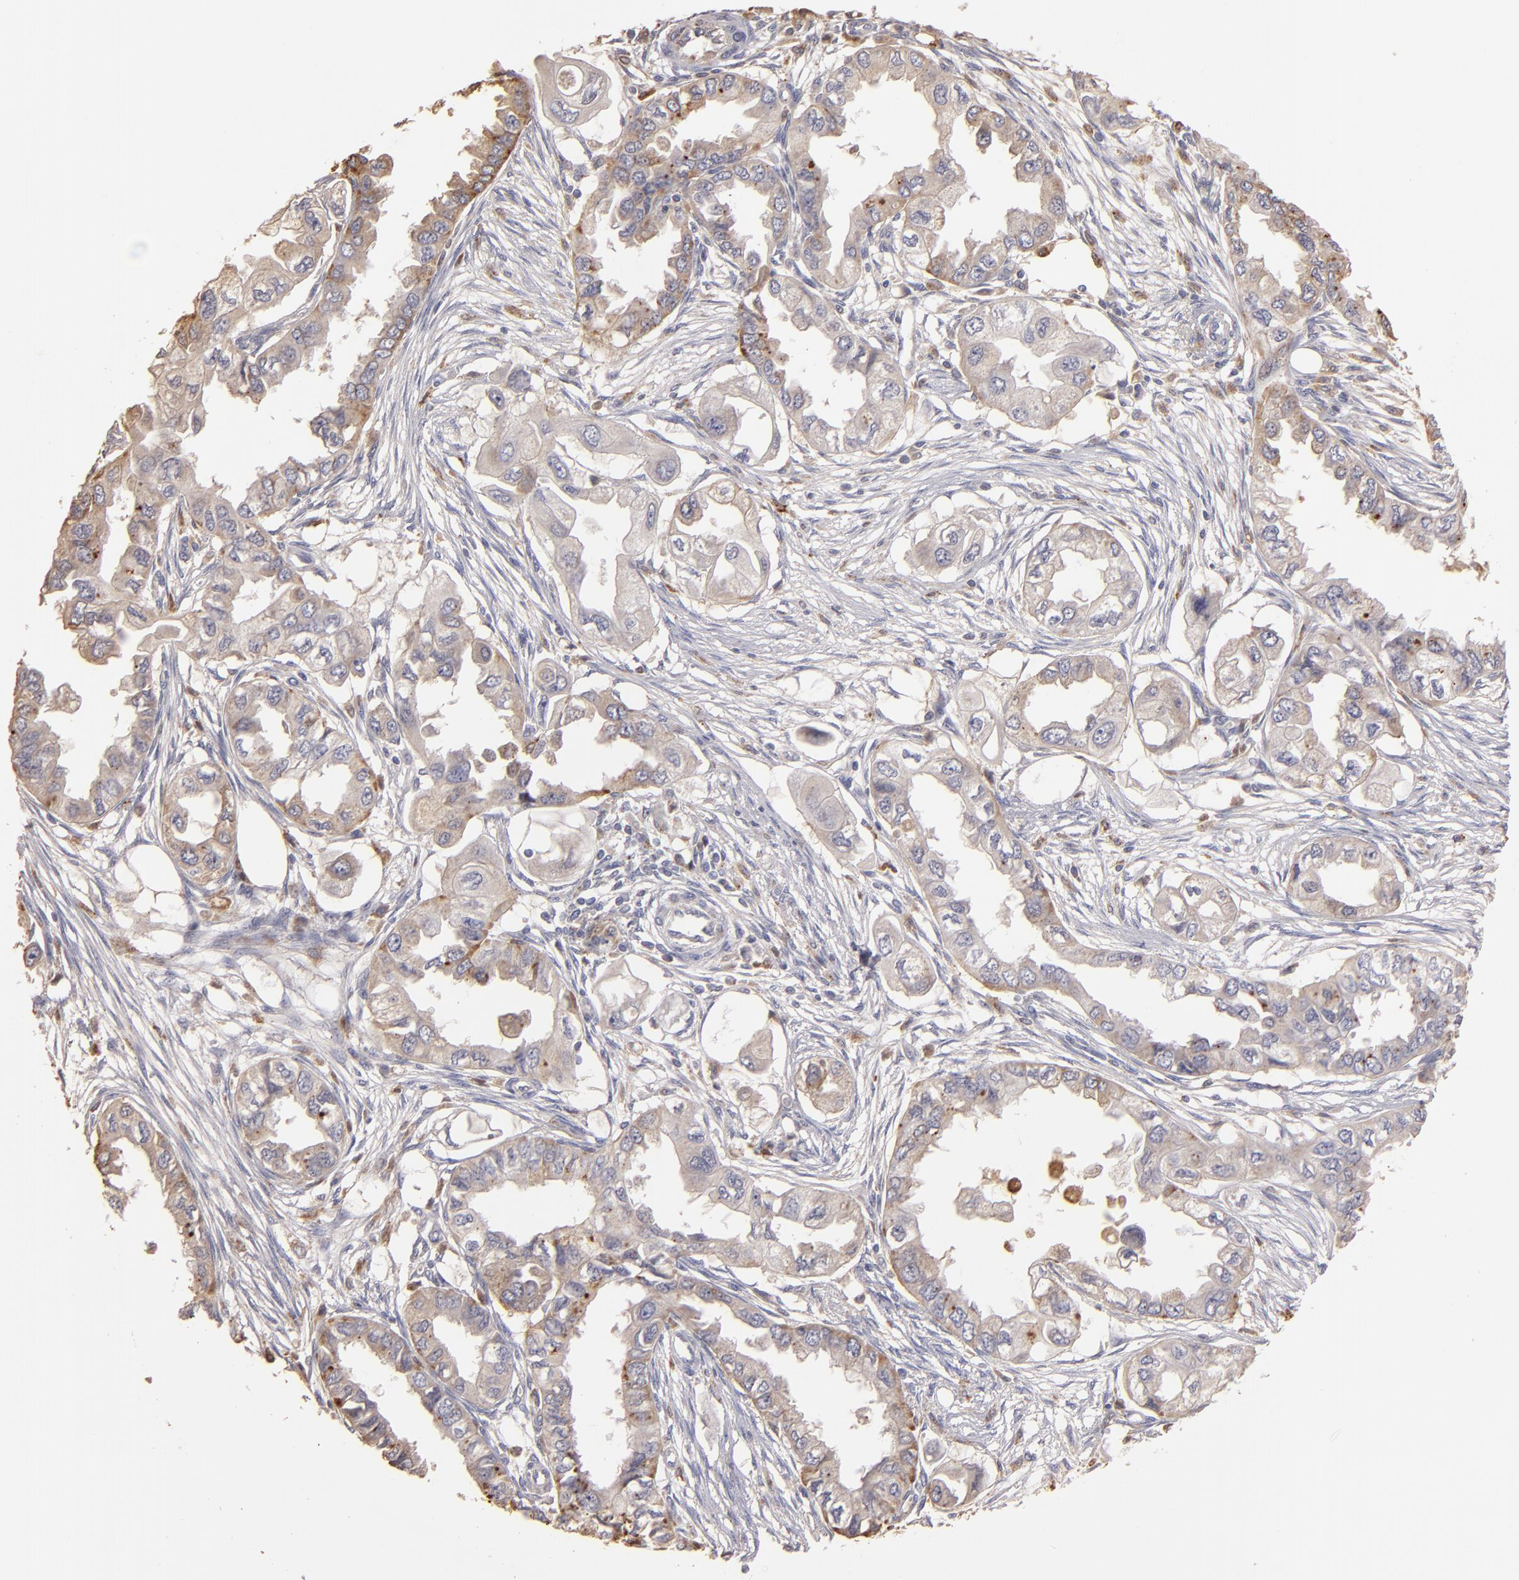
{"staining": {"intensity": "moderate", "quantity": ">75%", "location": "cytoplasmic/membranous"}, "tissue": "endometrial cancer", "cell_type": "Tumor cells", "image_type": "cancer", "snomed": [{"axis": "morphology", "description": "Adenocarcinoma, NOS"}, {"axis": "topography", "description": "Endometrium"}], "caption": "Immunohistochemical staining of human endometrial adenocarcinoma exhibits moderate cytoplasmic/membranous protein staining in approximately >75% of tumor cells.", "gene": "TRAF1", "patient": {"sex": "female", "age": 67}}